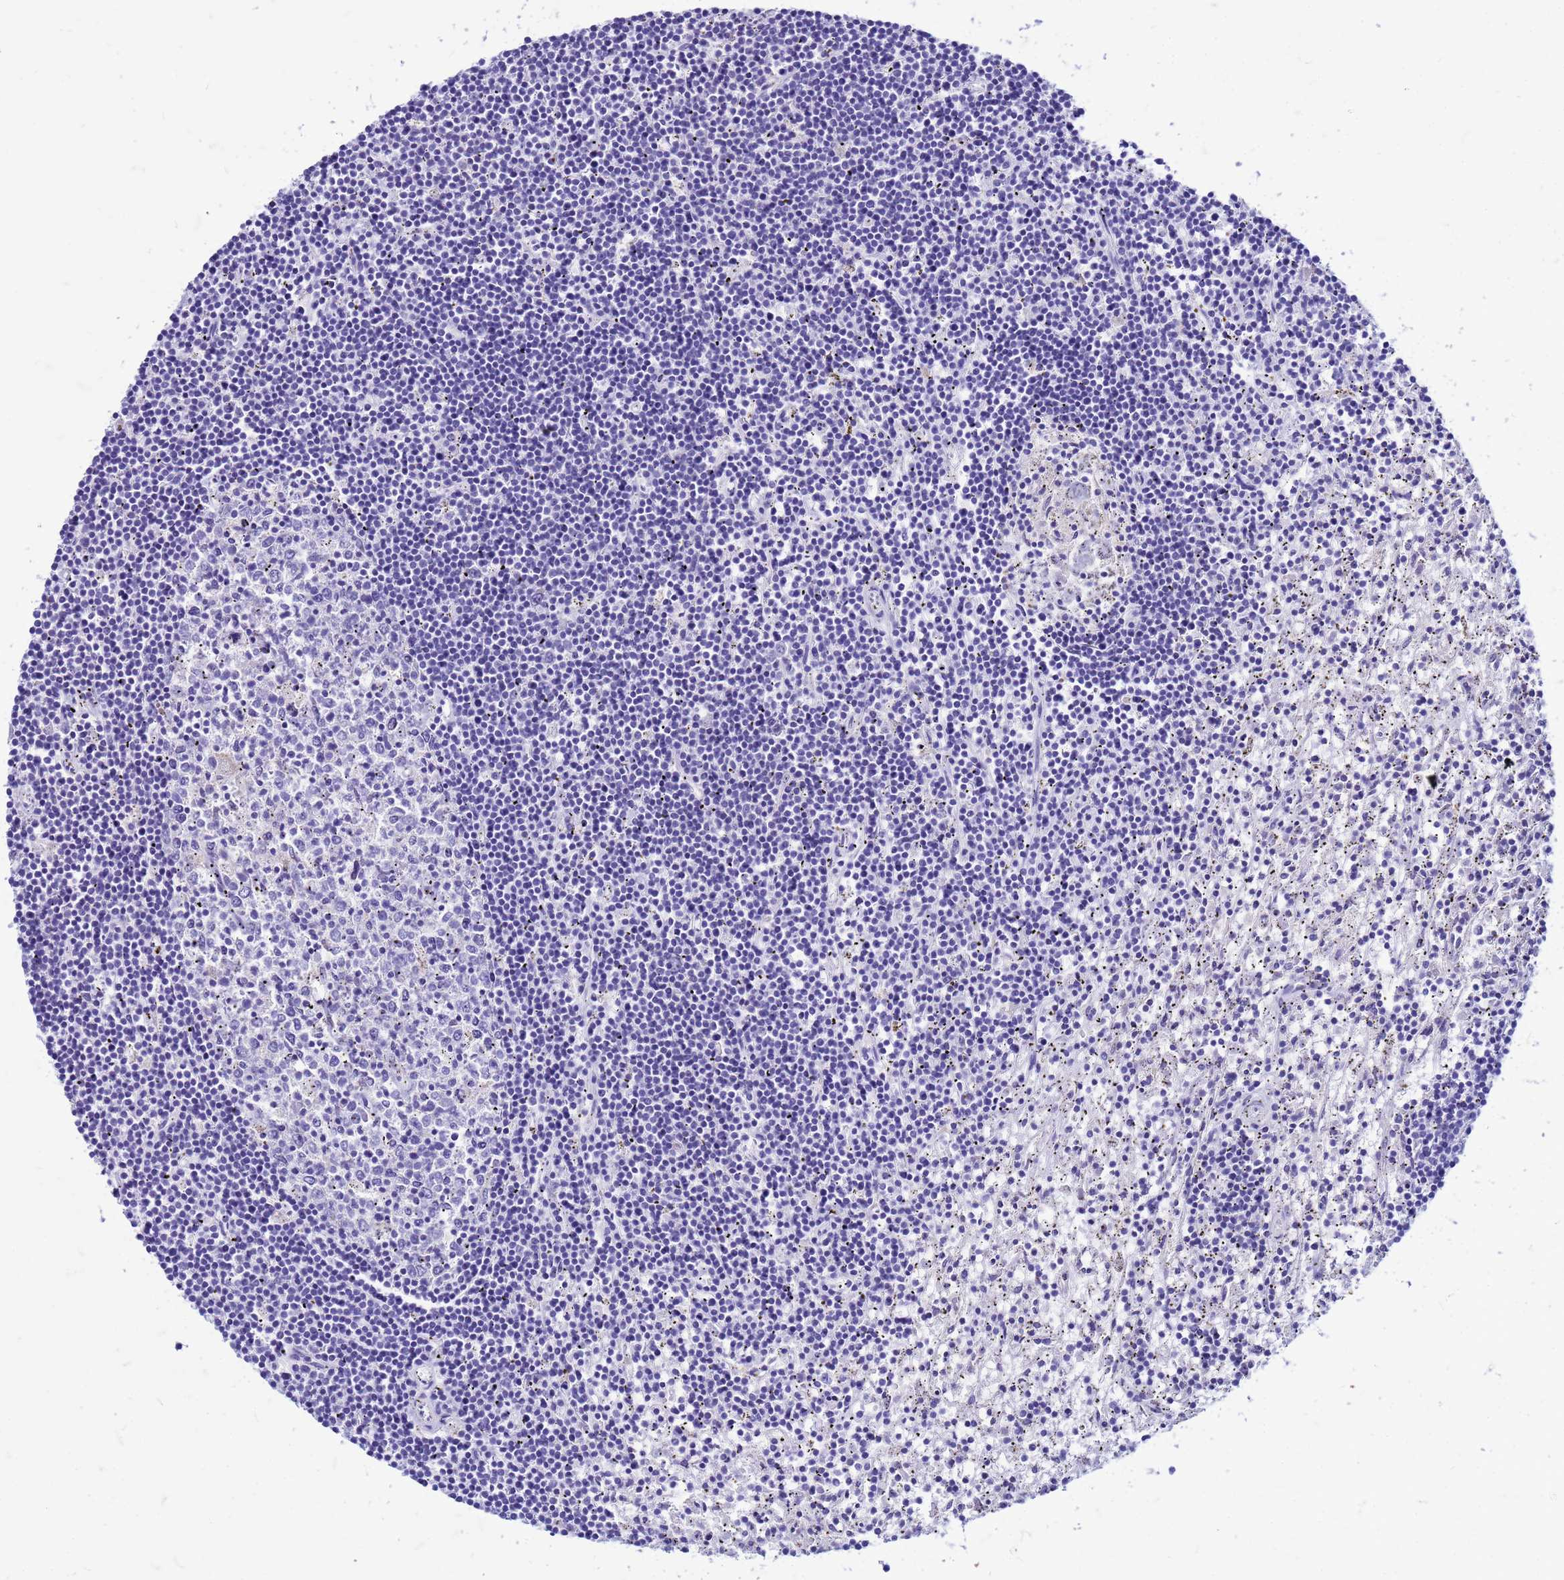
{"staining": {"intensity": "negative", "quantity": "none", "location": "none"}, "tissue": "lymphoma", "cell_type": "Tumor cells", "image_type": "cancer", "snomed": [{"axis": "morphology", "description": "Malignant lymphoma, non-Hodgkin's type, Low grade"}, {"axis": "topography", "description": "Spleen"}], "caption": "A micrograph of lymphoma stained for a protein displays no brown staining in tumor cells. Nuclei are stained in blue.", "gene": "CFAP100", "patient": {"sex": "male", "age": 76}}